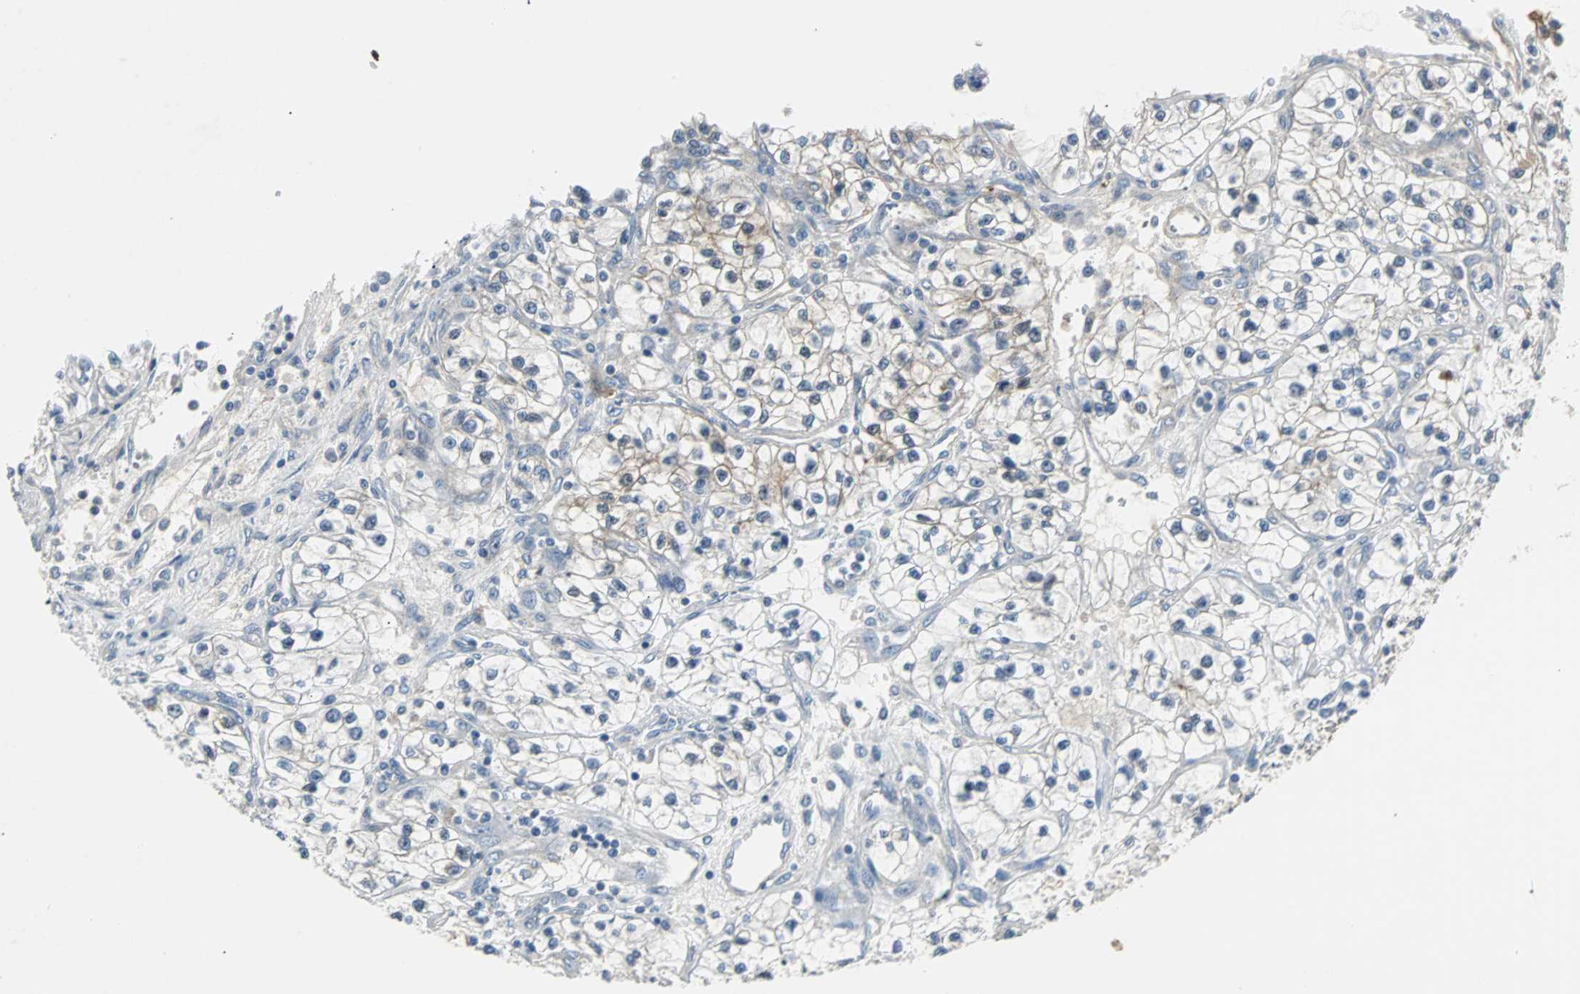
{"staining": {"intensity": "weak", "quantity": "<25%", "location": "cytoplasmic/membranous"}, "tissue": "renal cancer", "cell_type": "Tumor cells", "image_type": "cancer", "snomed": [{"axis": "morphology", "description": "Adenocarcinoma, NOS"}, {"axis": "topography", "description": "Kidney"}], "caption": "This is a image of IHC staining of adenocarcinoma (renal), which shows no expression in tumor cells.", "gene": "CMC2", "patient": {"sex": "female", "age": 57}}